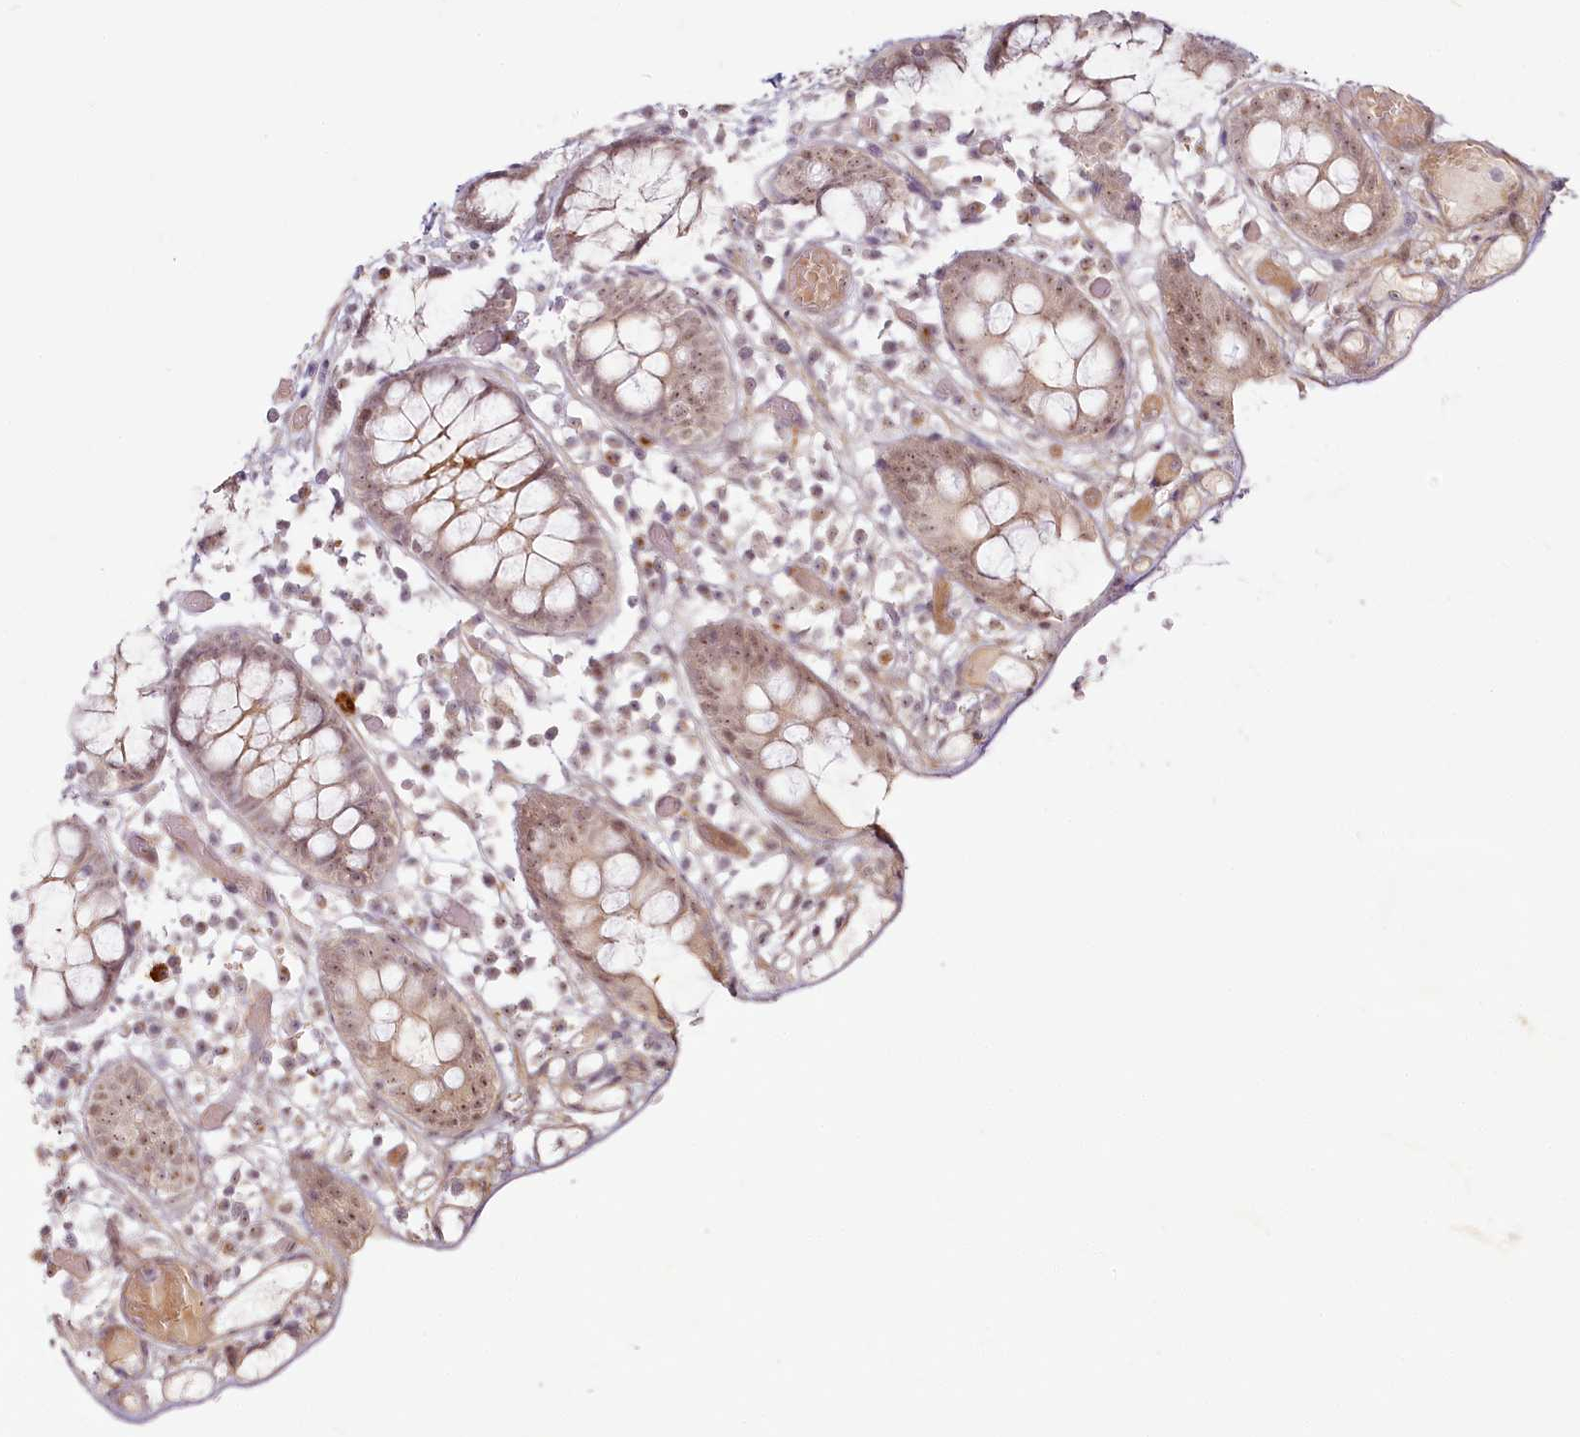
{"staining": {"intensity": "weak", "quantity": ">75%", "location": "cytoplasmic/membranous"}, "tissue": "colon", "cell_type": "Endothelial cells", "image_type": "normal", "snomed": [{"axis": "morphology", "description": "Normal tissue, NOS"}, {"axis": "topography", "description": "Colon"}], "caption": "IHC image of benign colon: colon stained using immunohistochemistry demonstrates low levels of weak protein expression localized specifically in the cytoplasmic/membranous of endothelial cells, appearing as a cytoplasmic/membranous brown color.", "gene": "EXOSC7", "patient": {"sex": "male", "age": 14}}